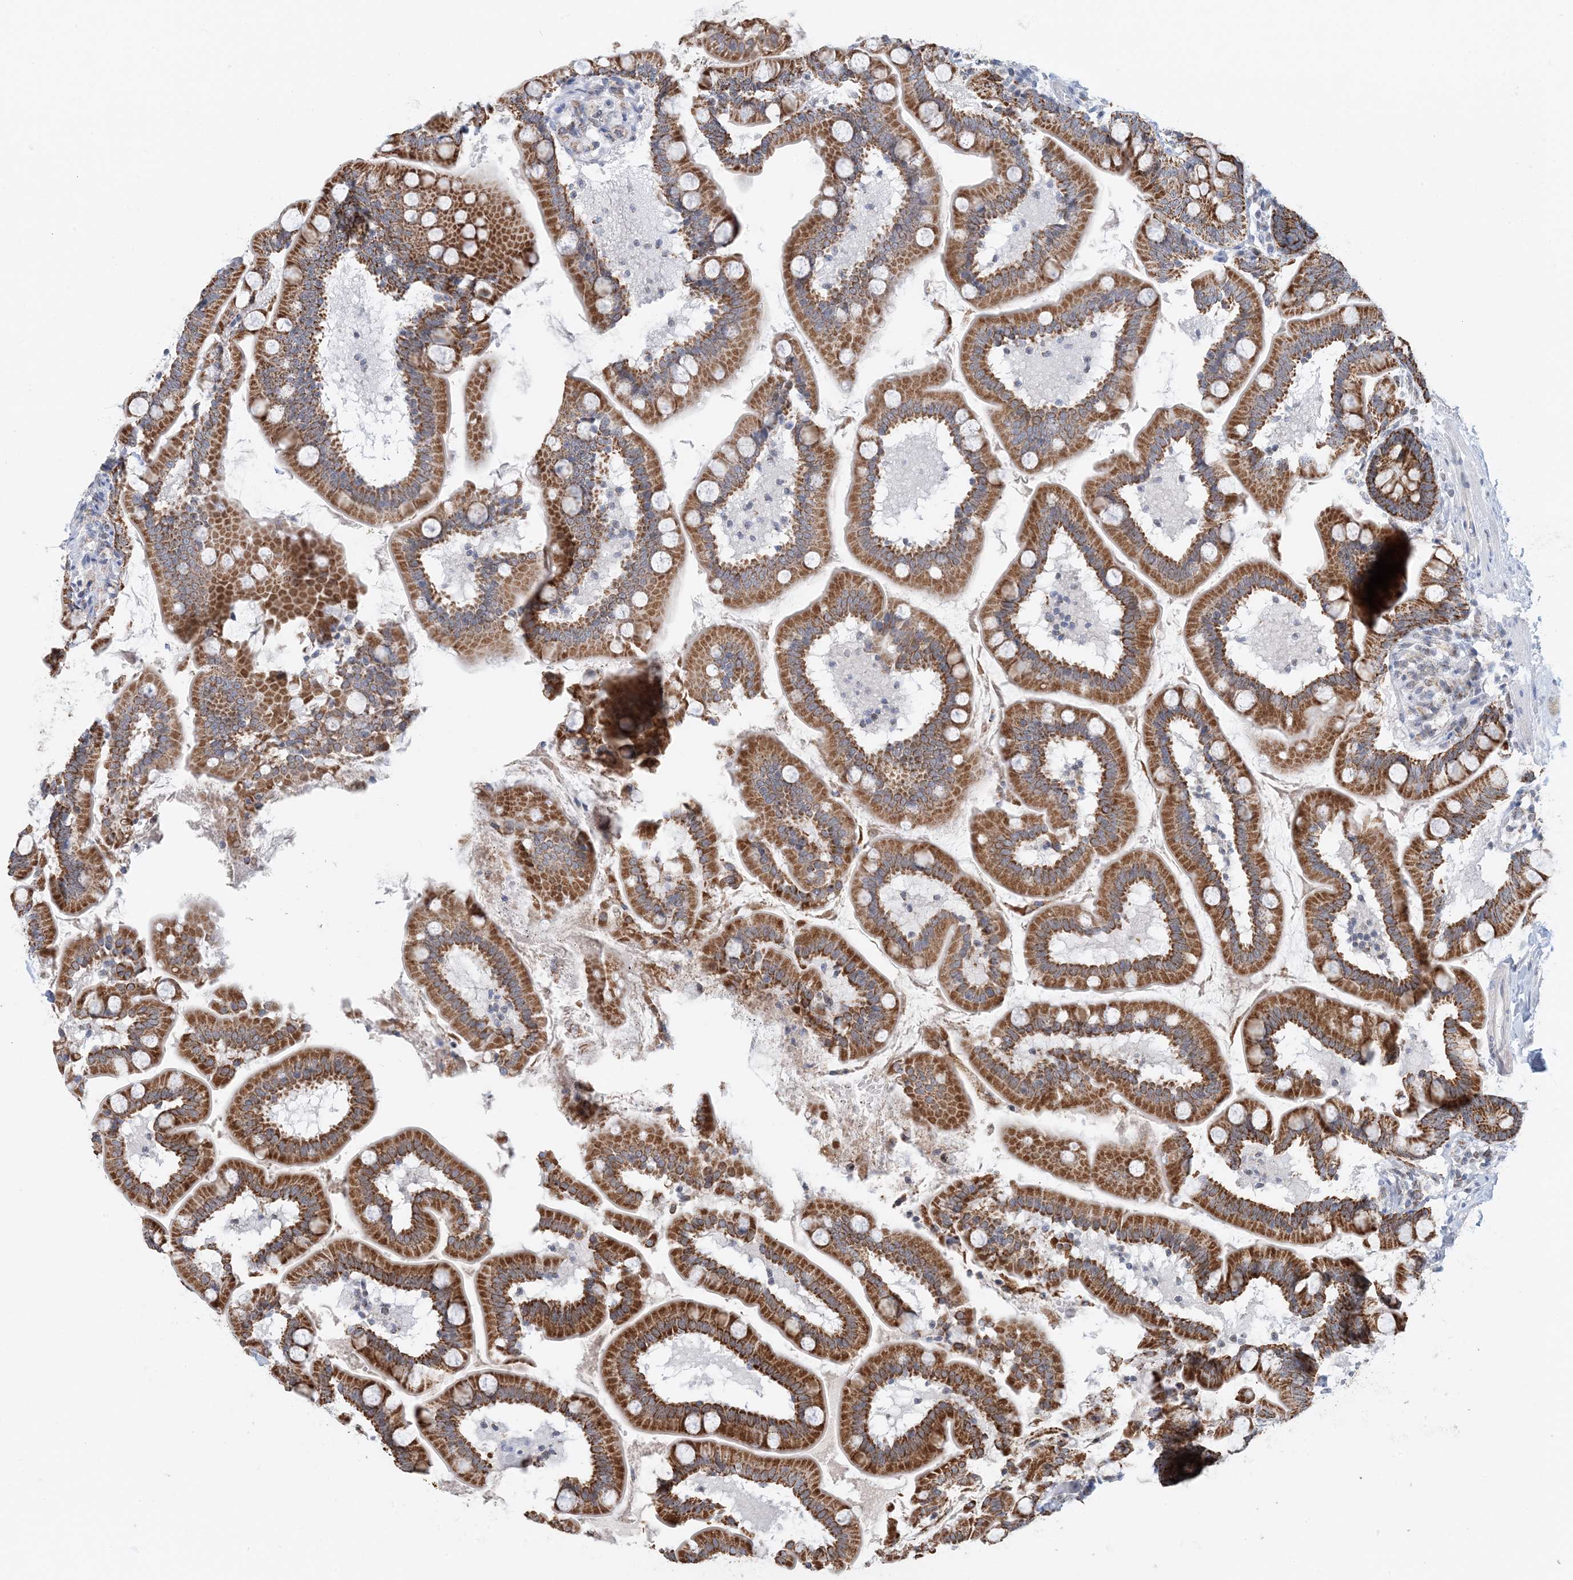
{"staining": {"intensity": "strong", "quantity": ">75%", "location": "cytoplasmic/membranous"}, "tissue": "small intestine", "cell_type": "Glandular cells", "image_type": "normal", "snomed": [{"axis": "morphology", "description": "Normal tissue, NOS"}, {"axis": "topography", "description": "Small intestine"}], "caption": "A brown stain shows strong cytoplasmic/membranous positivity of a protein in glandular cells of normal small intestine. The staining was performed using DAB, with brown indicating positive protein expression. Nuclei are stained blue with hematoxylin.", "gene": "BDH1", "patient": {"sex": "female", "age": 64}}